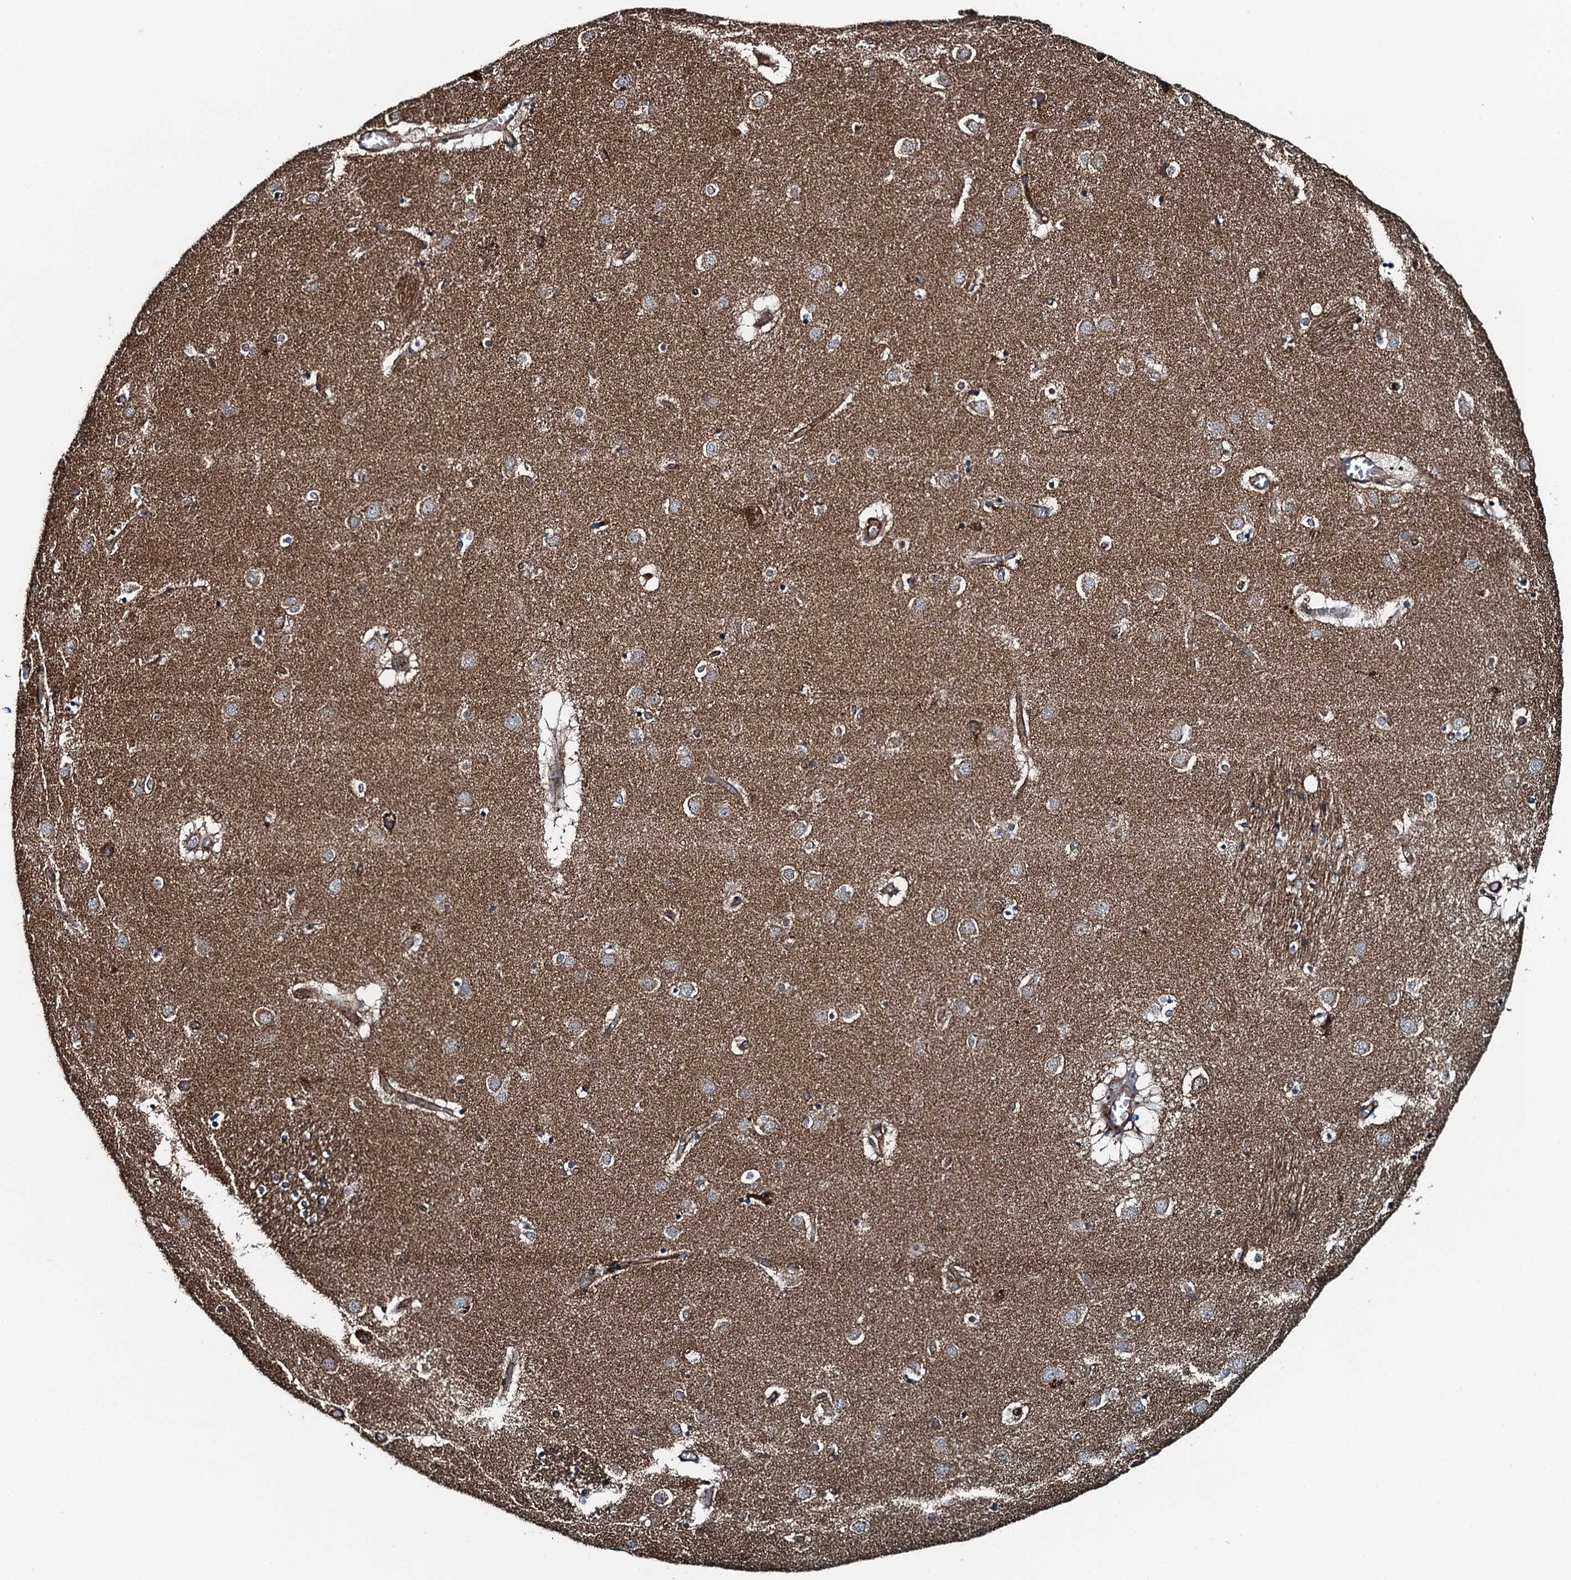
{"staining": {"intensity": "moderate", "quantity": ">75%", "location": "cytoplasmic/membranous"}, "tissue": "caudate", "cell_type": "Glial cells", "image_type": "normal", "snomed": [{"axis": "morphology", "description": "Normal tissue, NOS"}, {"axis": "topography", "description": "Lateral ventricle wall"}], "caption": "Immunohistochemistry of benign human caudate exhibits medium levels of moderate cytoplasmic/membranous staining in about >75% of glial cells.", "gene": "WHAMM", "patient": {"sex": "male", "age": 70}}